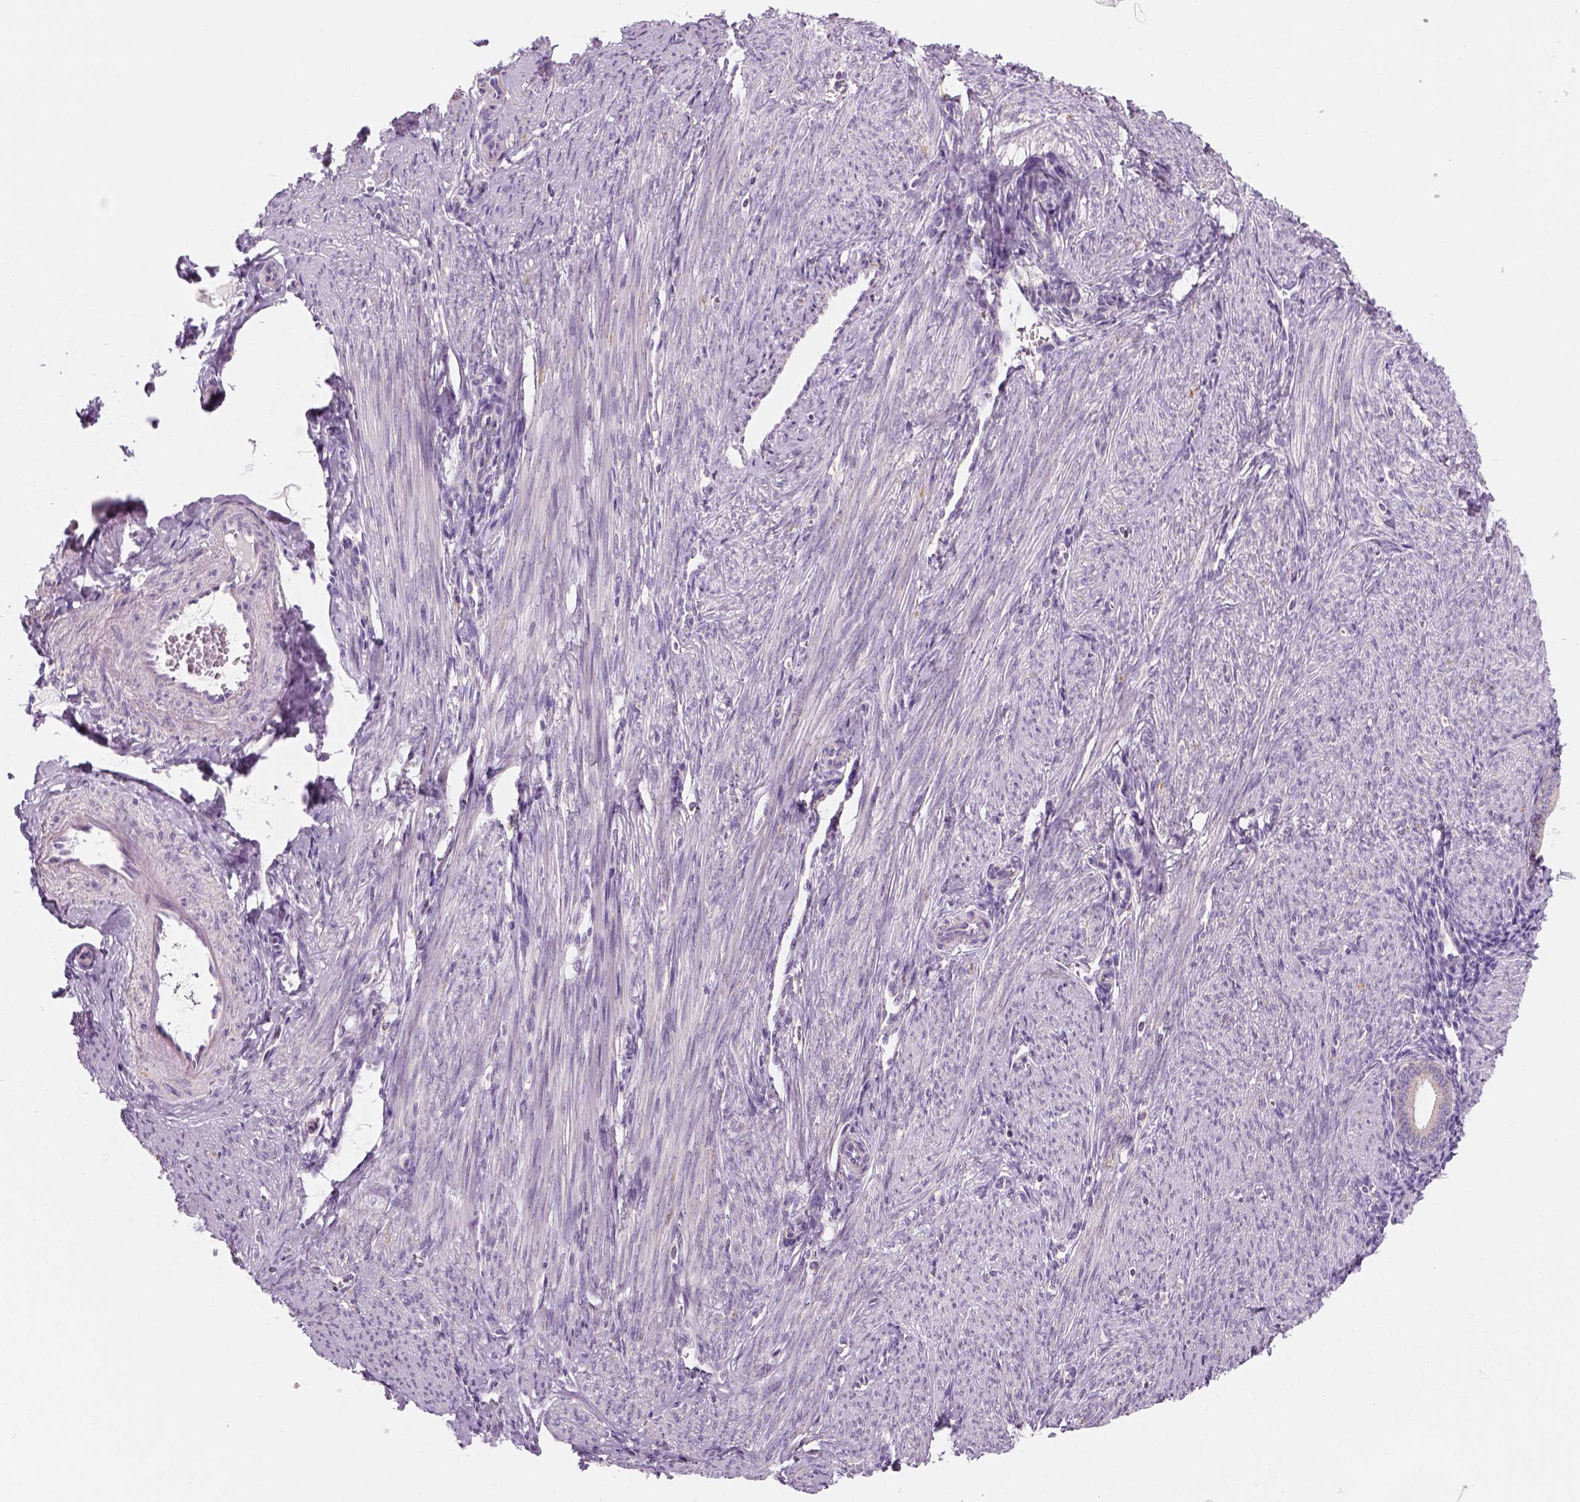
{"staining": {"intensity": "negative", "quantity": "none", "location": "none"}, "tissue": "endometrium", "cell_type": "Cells in endometrial stroma", "image_type": "normal", "snomed": [{"axis": "morphology", "description": "Normal tissue, NOS"}, {"axis": "topography", "description": "Endometrium"}], "caption": "This is a image of immunohistochemistry staining of unremarkable endometrium, which shows no expression in cells in endometrial stroma.", "gene": "AWAT2", "patient": {"sex": "female", "age": 39}}